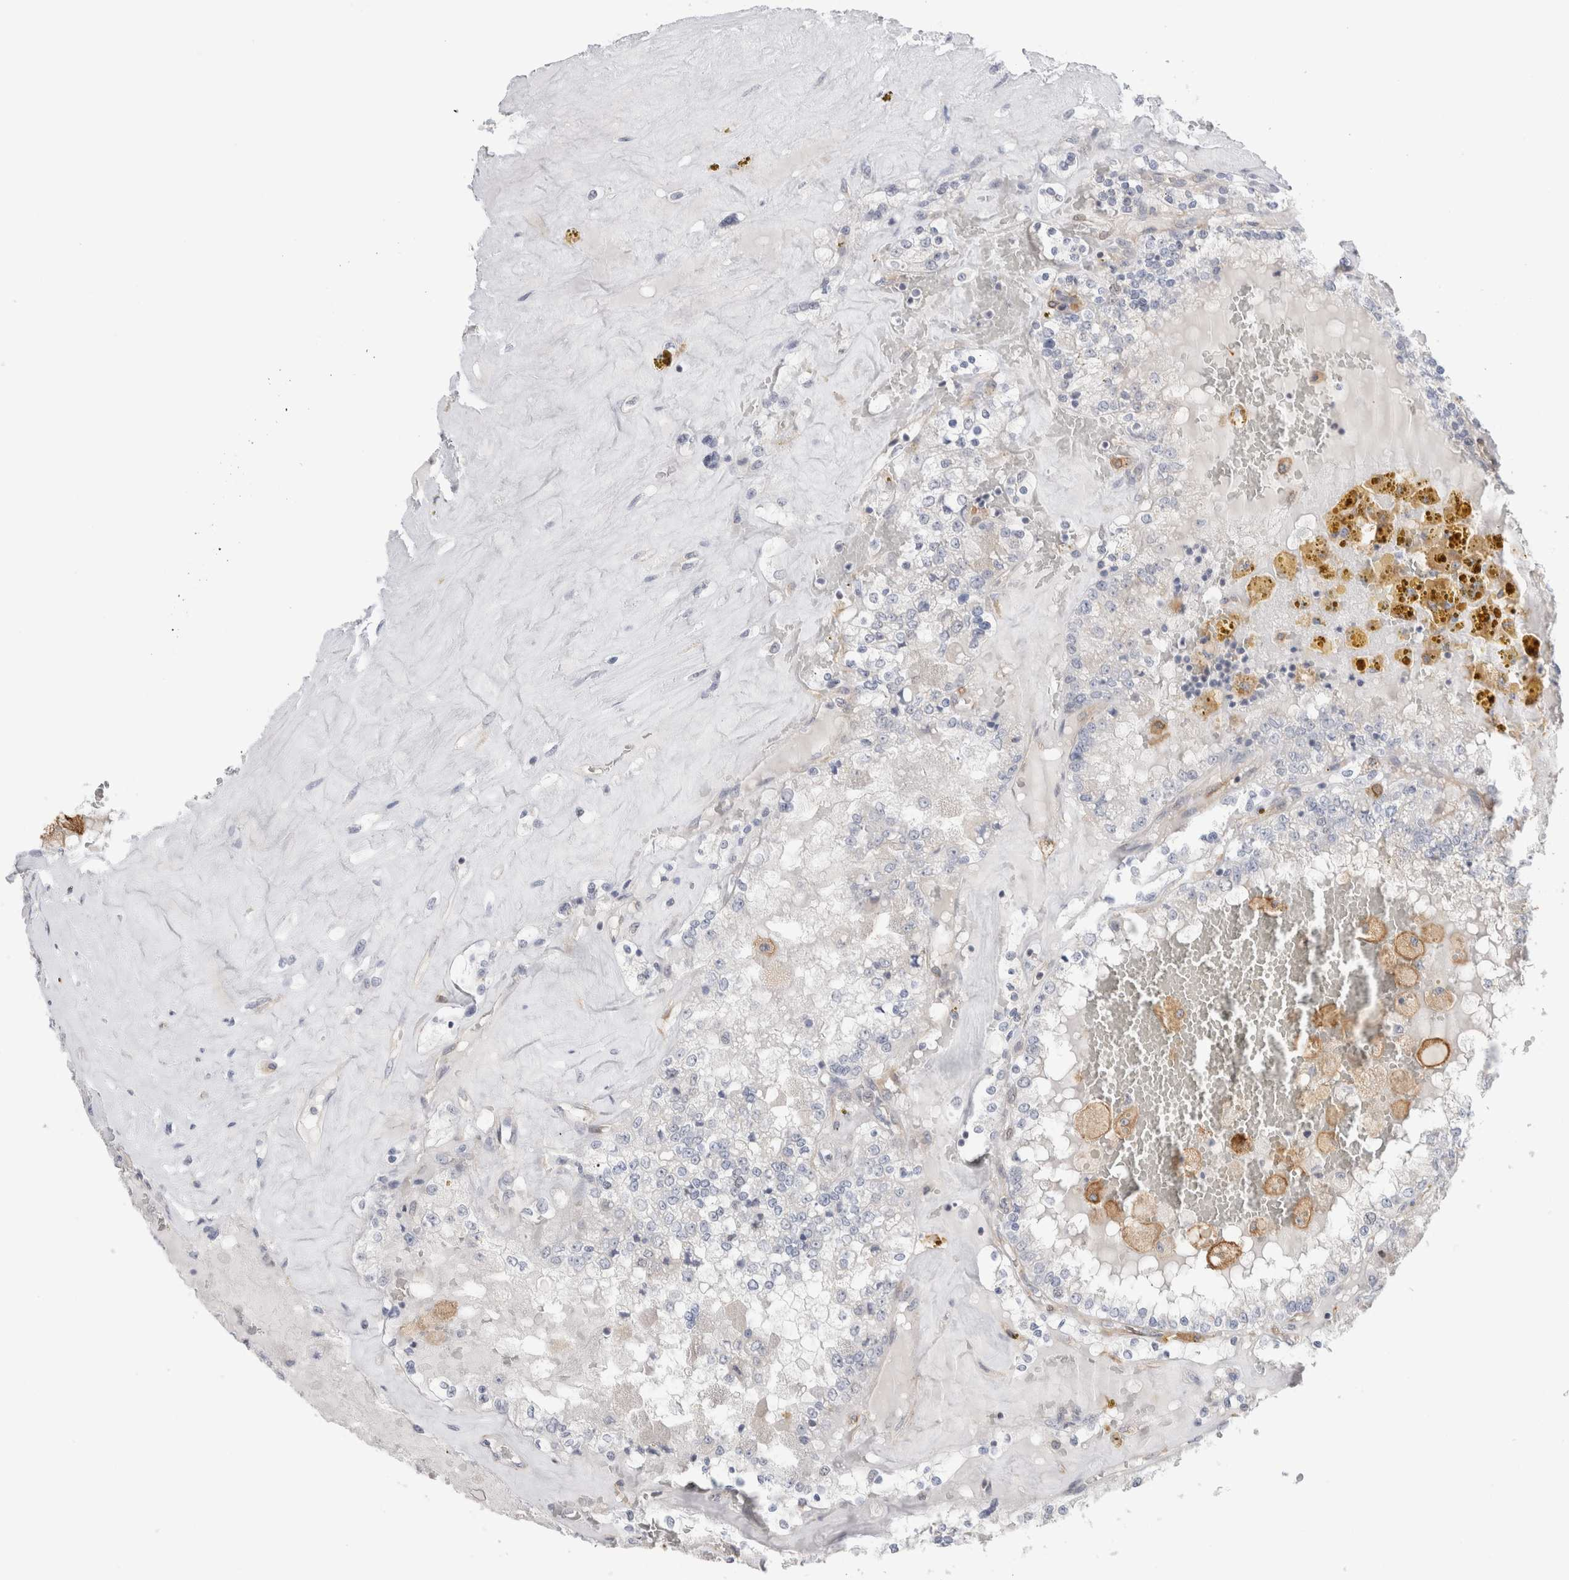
{"staining": {"intensity": "negative", "quantity": "none", "location": "none"}, "tissue": "renal cancer", "cell_type": "Tumor cells", "image_type": "cancer", "snomed": [{"axis": "morphology", "description": "Adenocarcinoma, NOS"}, {"axis": "topography", "description": "Kidney"}], "caption": "Immunohistochemistry (IHC) of human renal cancer exhibits no positivity in tumor cells. Brightfield microscopy of immunohistochemistry (IHC) stained with DAB (3,3'-diaminobenzidine) (brown) and hematoxylin (blue), captured at high magnification.", "gene": "SYTL5", "patient": {"sex": "female", "age": 56}}